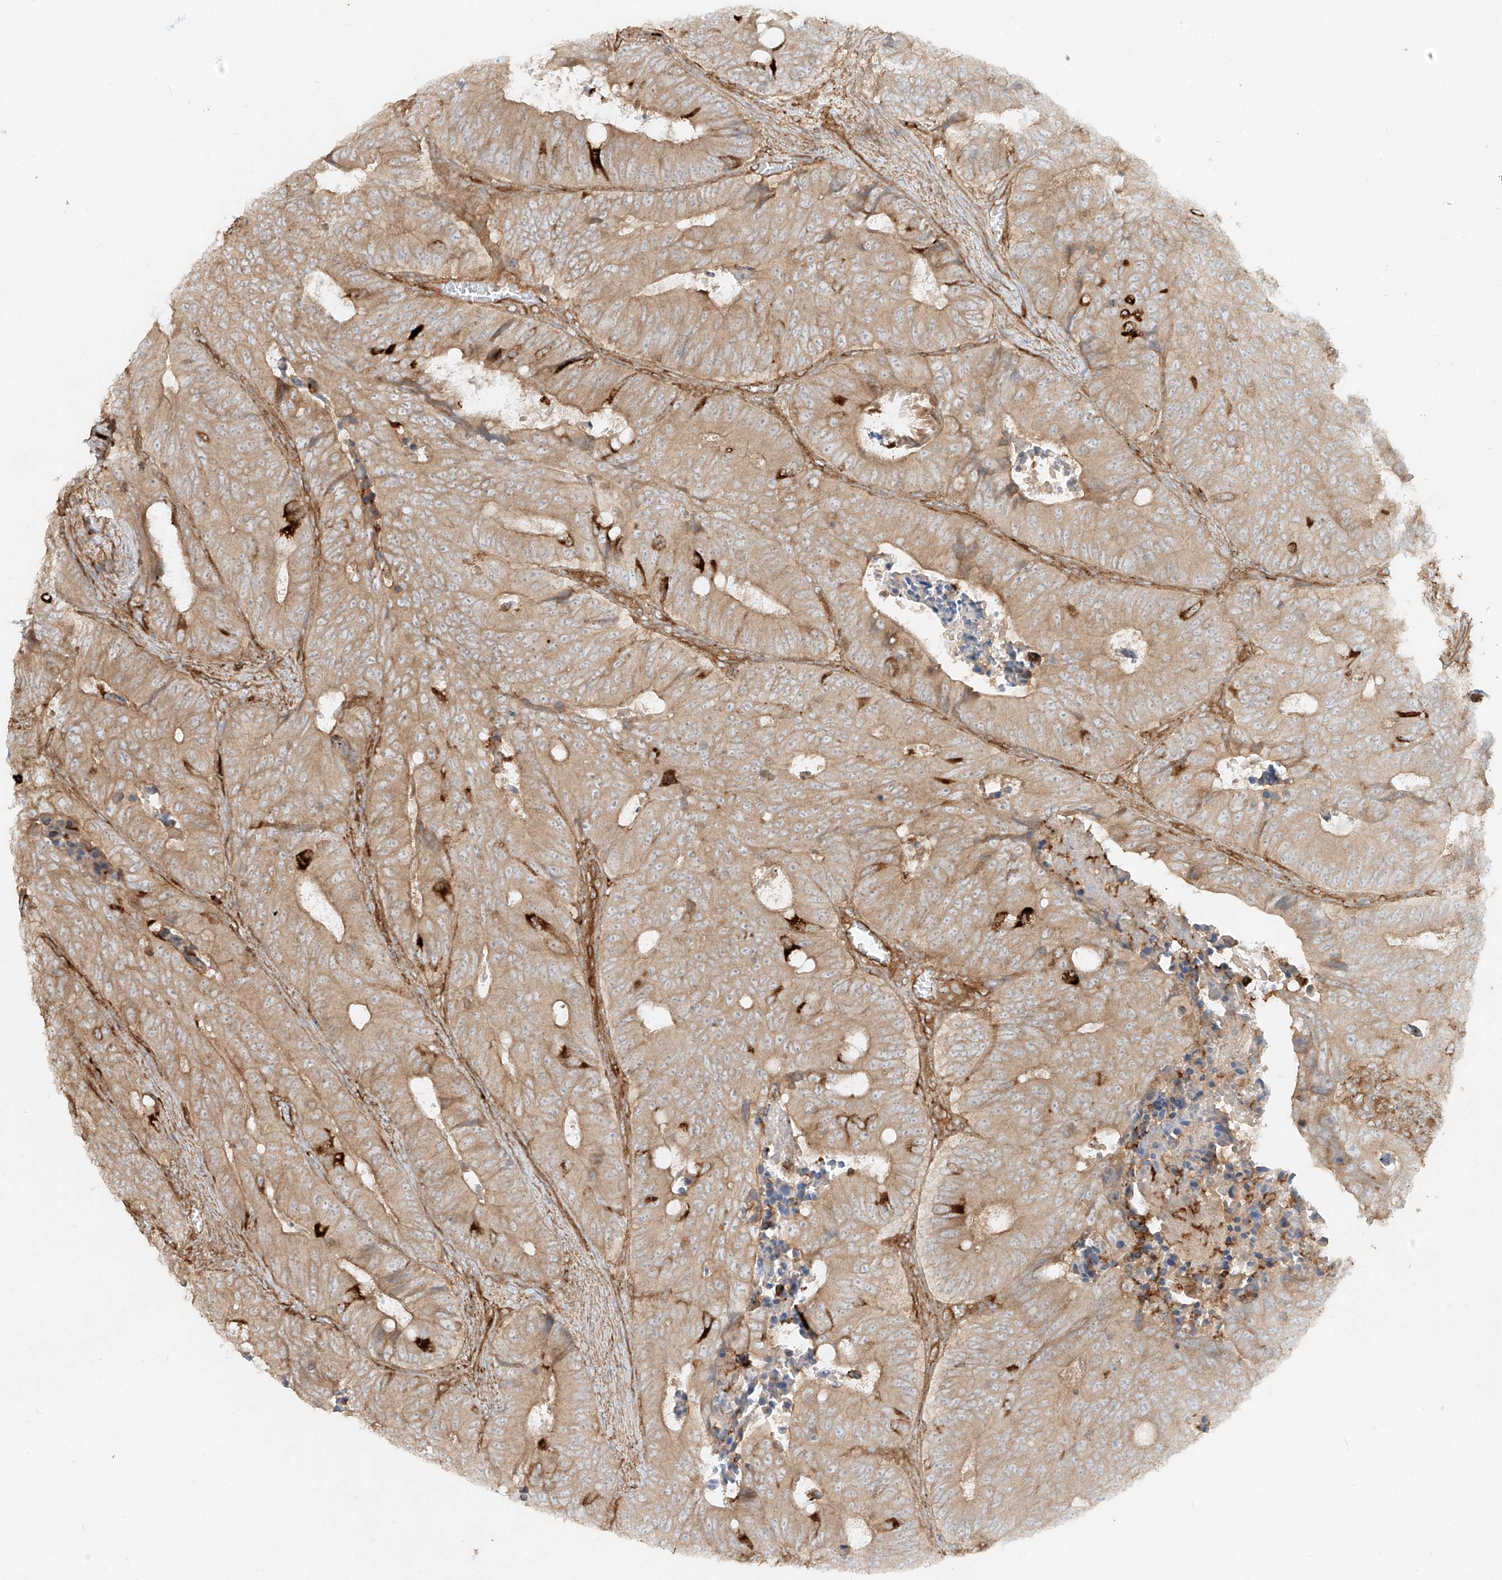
{"staining": {"intensity": "moderate", "quantity": ">75%", "location": "cytoplasmic/membranous"}, "tissue": "colorectal cancer", "cell_type": "Tumor cells", "image_type": "cancer", "snomed": [{"axis": "morphology", "description": "Adenocarcinoma, NOS"}, {"axis": "topography", "description": "Colon"}], "caption": "A brown stain labels moderate cytoplasmic/membranous expression of a protein in adenocarcinoma (colorectal) tumor cells. The staining was performed using DAB, with brown indicating positive protein expression. Nuclei are stained blue with hematoxylin.", "gene": "CCDC115", "patient": {"sex": "male", "age": 87}}